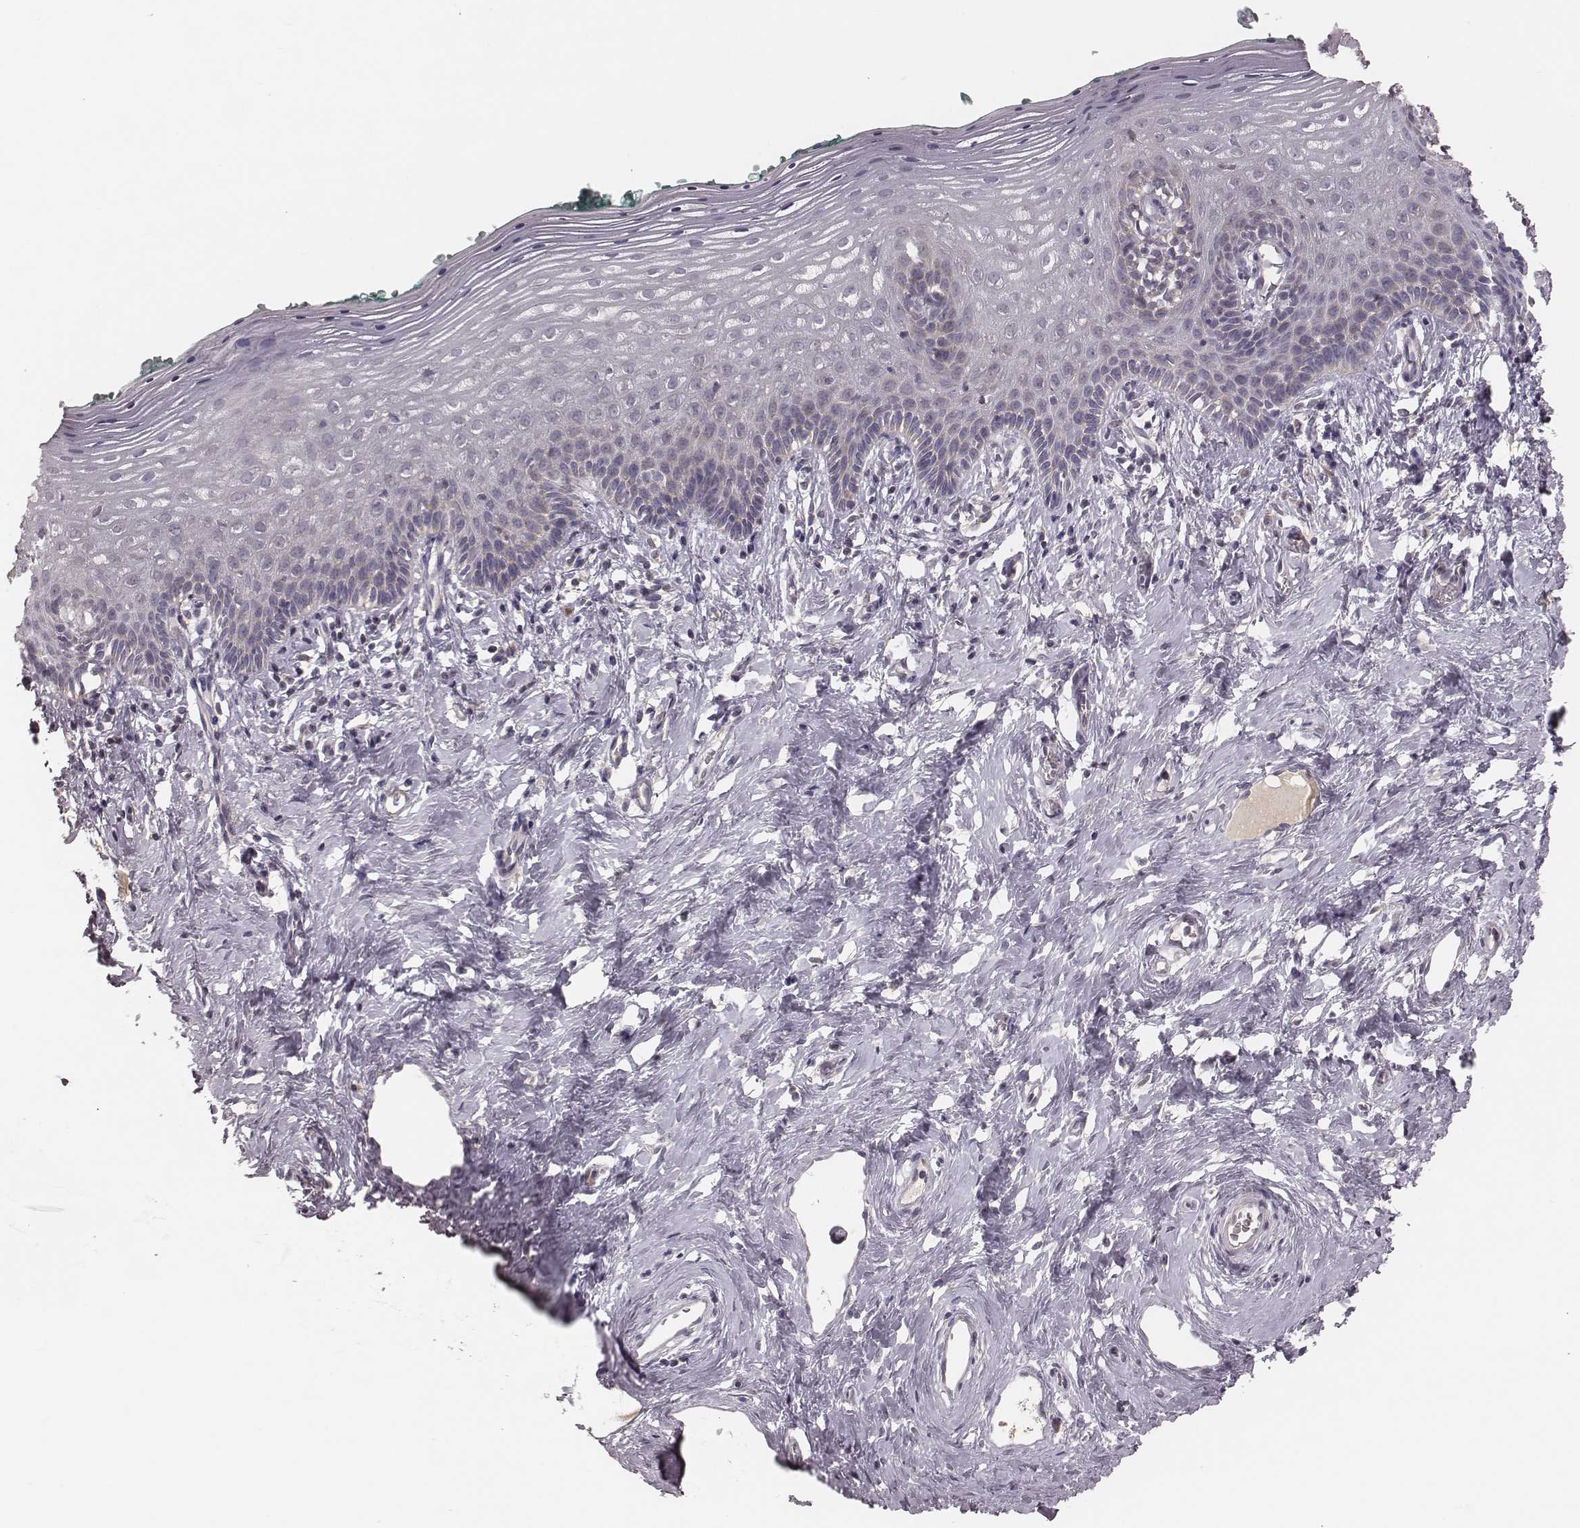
{"staining": {"intensity": "weak", "quantity": "<25%", "location": "cytoplasmic/membranous"}, "tissue": "vagina", "cell_type": "Squamous epithelial cells", "image_type": "normal", "snomed": [{"axis": "morphology", "description": "Normal tissue, NOS"}, {"axis": "topography", "description": "Vagina"}], "caption": "The image reveals no staining of squamous epithelial cells in benign vagina. (Brightfield microscopy of DAB immunohistochemistry (IHC) at high magnification).", "gene": "MRPS27", "patient": {"sex": "female", "age": 42}}